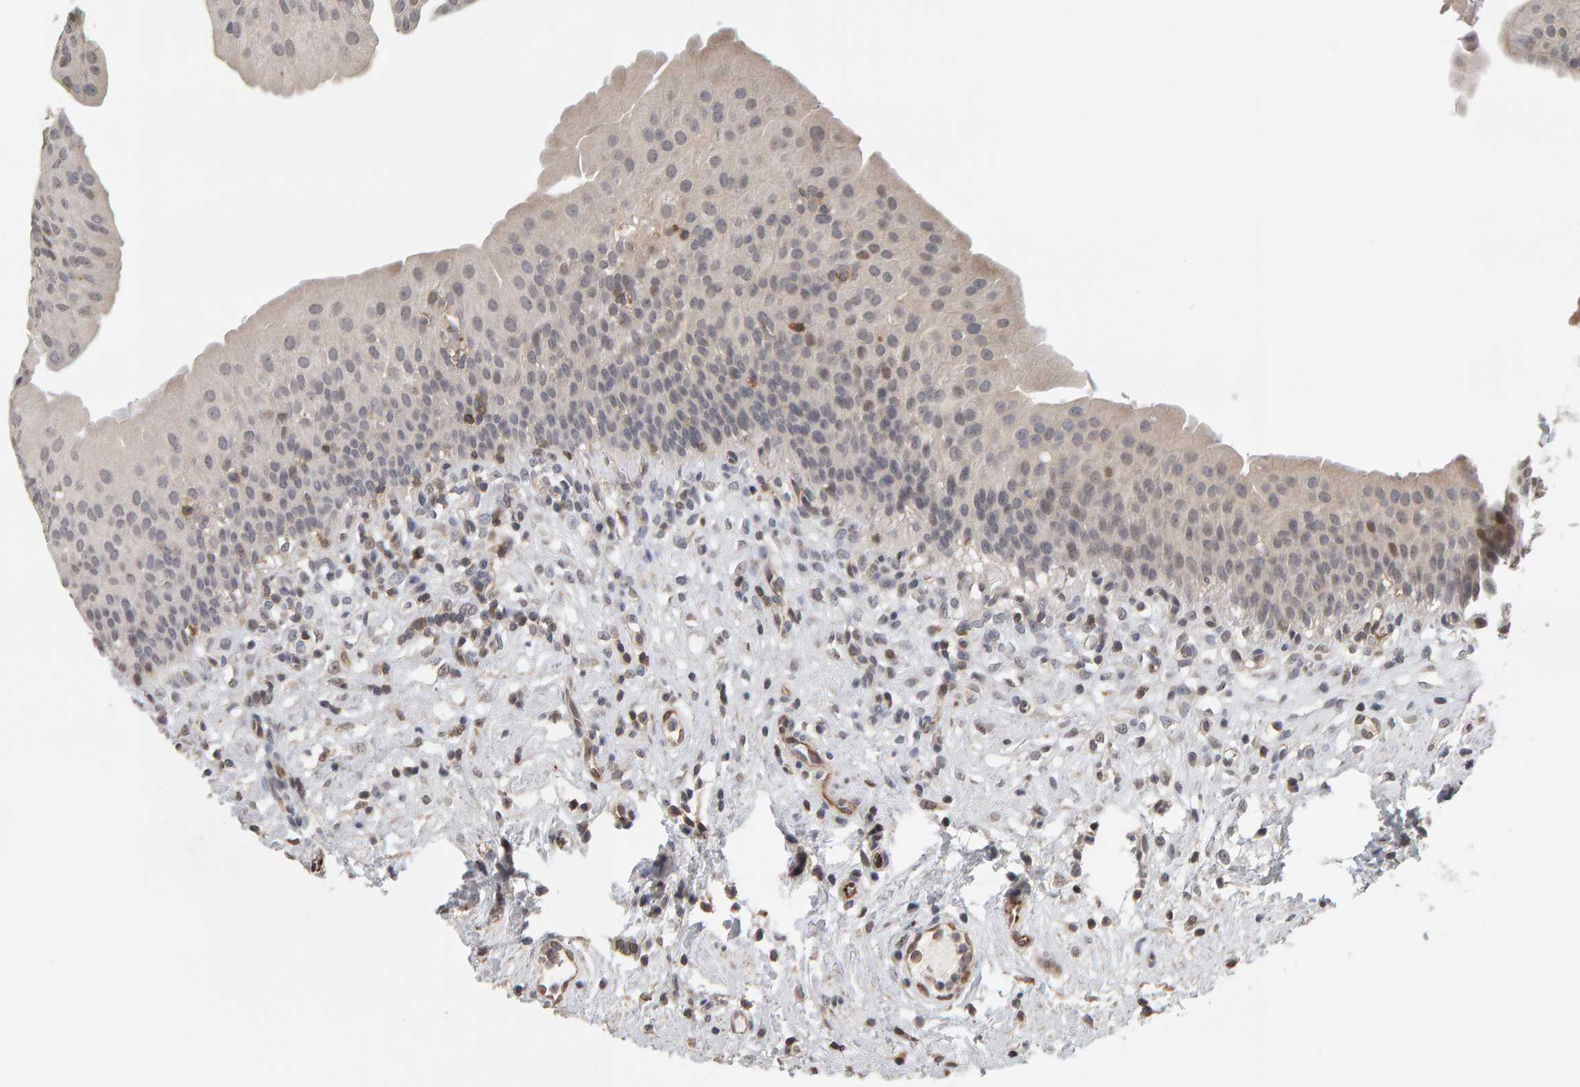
{"staining": {"intensity": "negative", "quantity": "none", "location": "none"}, "tissue": "urothelial cancer", "cell_type": "Tumor cells", "image_type": "cancer", "snomed": [{"axis": "morphology", "description": "Normal tissue, NOS"}, {"axis": "morphology", "description": "Urothelial carcinoma, Low grade"}, {"axis": "topography", "description": "Smooth muscle"}, {"axis": "topography", "description": "Urinary bladder"}], "caption": "Tumor cells are negative for protein expression in human urothelial carcinoma (low-grade).", "gene": "TEFM", "patient": {"sex": "male", "age": 60}}